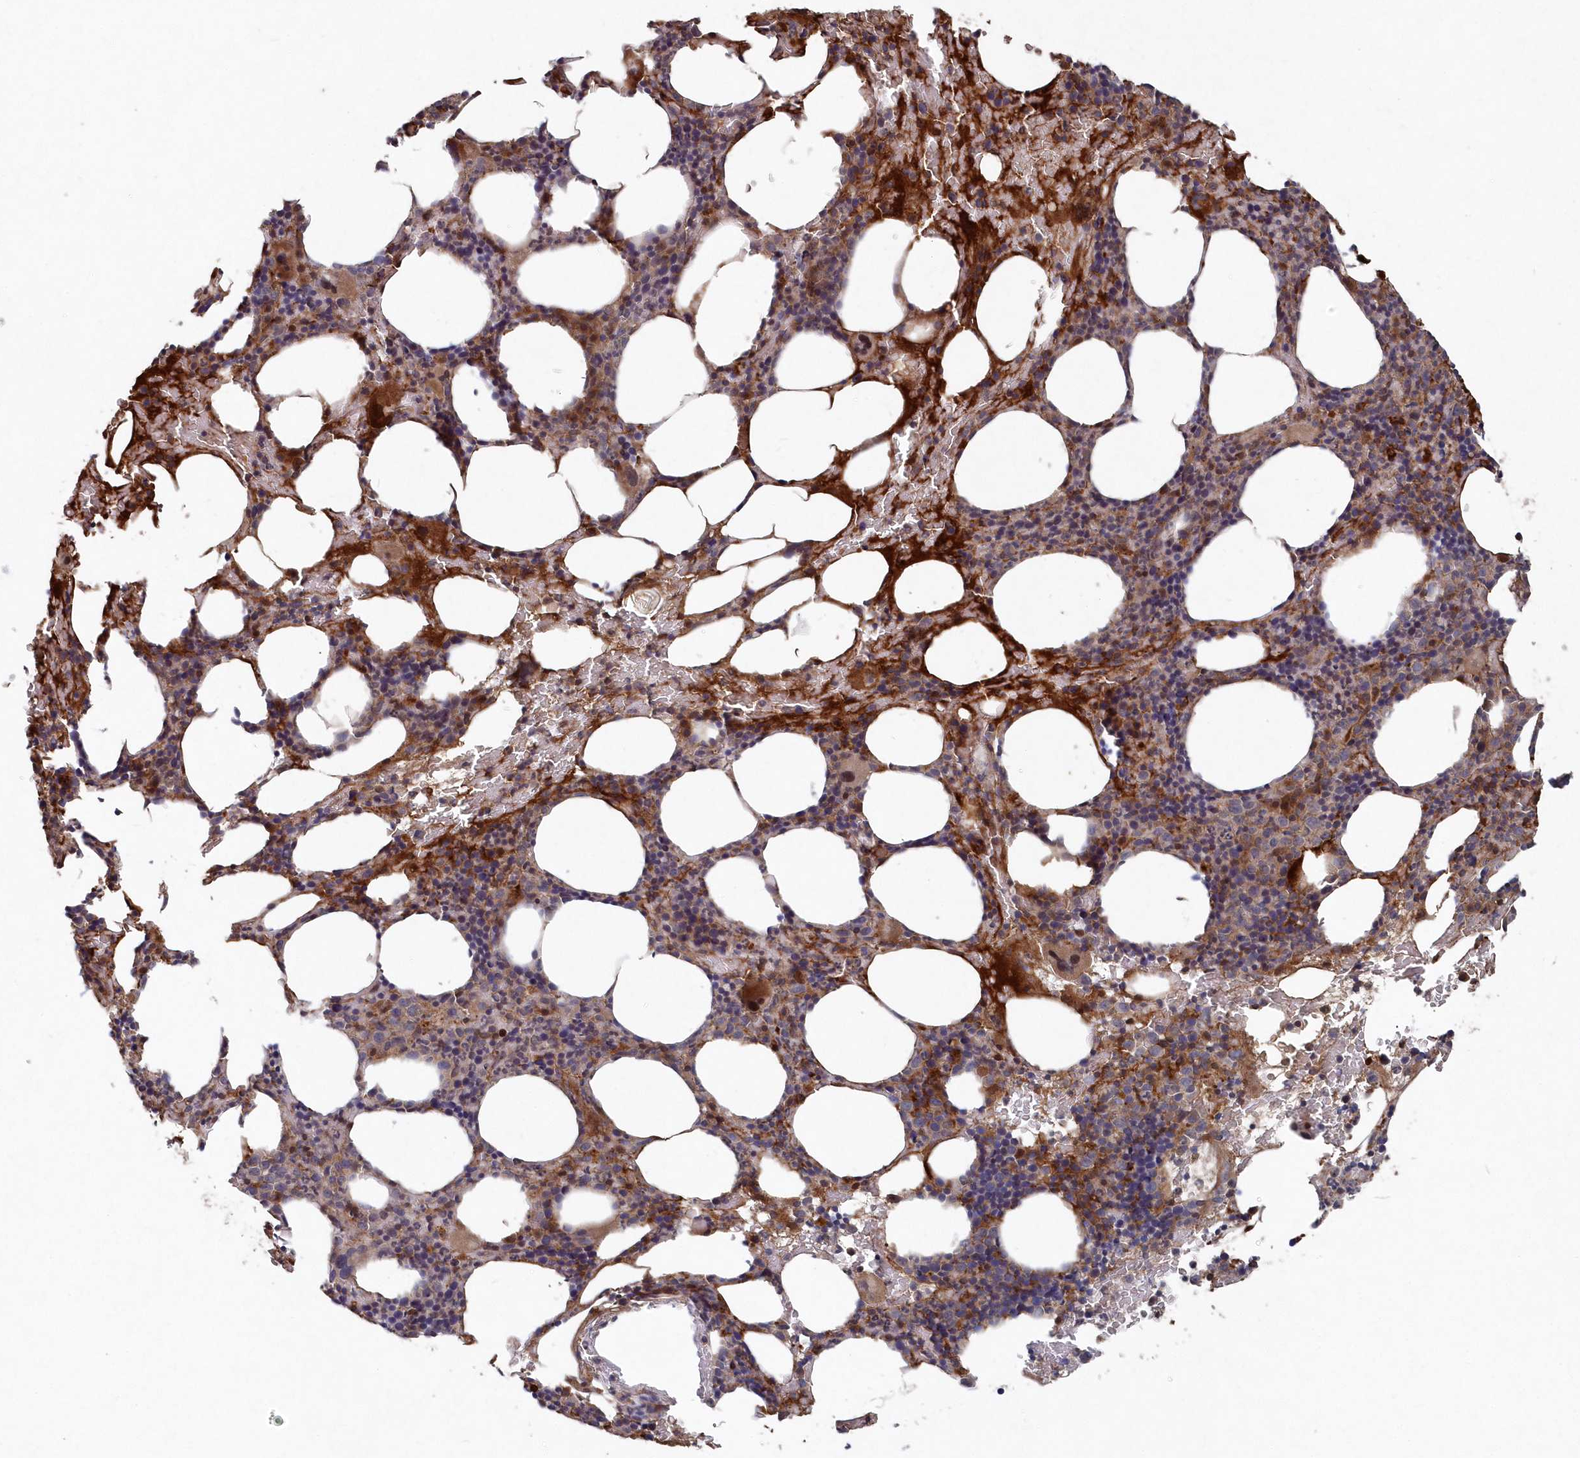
{"staining": {"intensity": "moderate", "quantity": "25%-75%", "location": "cytoplasmic/membranous"}, "tissue": "bone marrow", "cell_type": "Hematopoietic cells", "image_type": "normal", "snomed": [{"axis": "morphology", "description": "Normal tissue, NOS"}, {"axis": "topography", "description": "Bone marrow"}], "caption": "About 25%-75% of hematopoietic cells in unremarkable bone marrow reveal moderate cytoplasmic/membranous protein positivity as visualized by brown immunohistochemical staining.", "gene": "ABHD14B", "patient": {"sex": "male", "age": 62}}